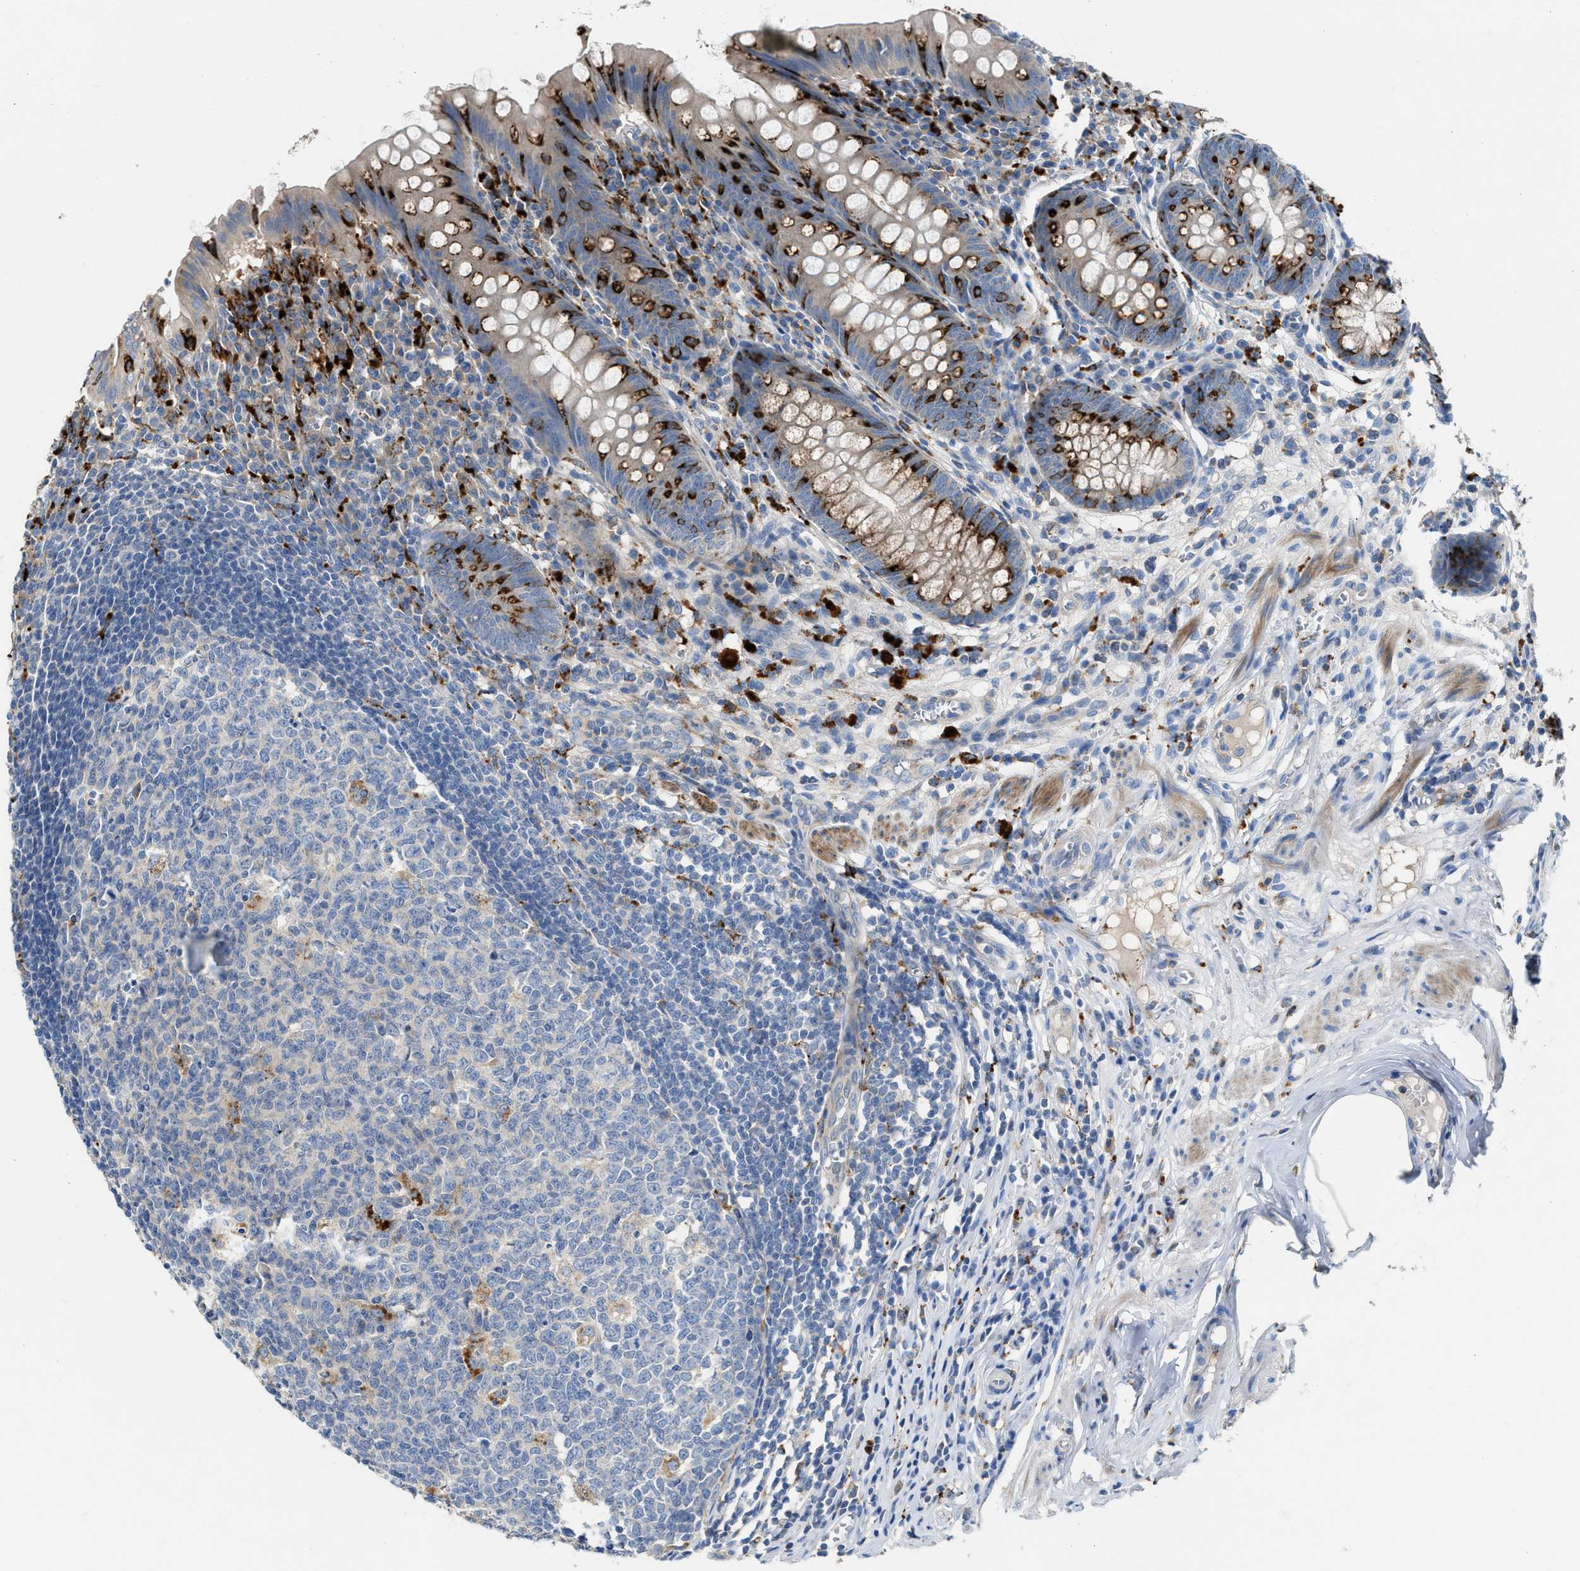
{"staining": {"intensity": "strong", "quantity": "25%-75%", "location": "cytoplasmic/membranous"}, "tissue": "appendix", "cell_type": "Glandular cells", "image_type": "normal", "snomed": [{"axis": "morphology", "description": "Normal tissue, NOS"}, {"axis": "topography", "description": "Appendix"}], "caption": "Brown immunohistochemical staining in unremarkable appendix reveals strong cytoplasmic/membranous positivity in about 25%-75% of glandular cells. The staining was performed using DAB (3,3'-diaminobenzidine), with brown indicating positive protein expression. Nuclei are stained blue with hematoxylin.", "gene": "AOAH", "patient": {"sex": "male", "age": 56}}